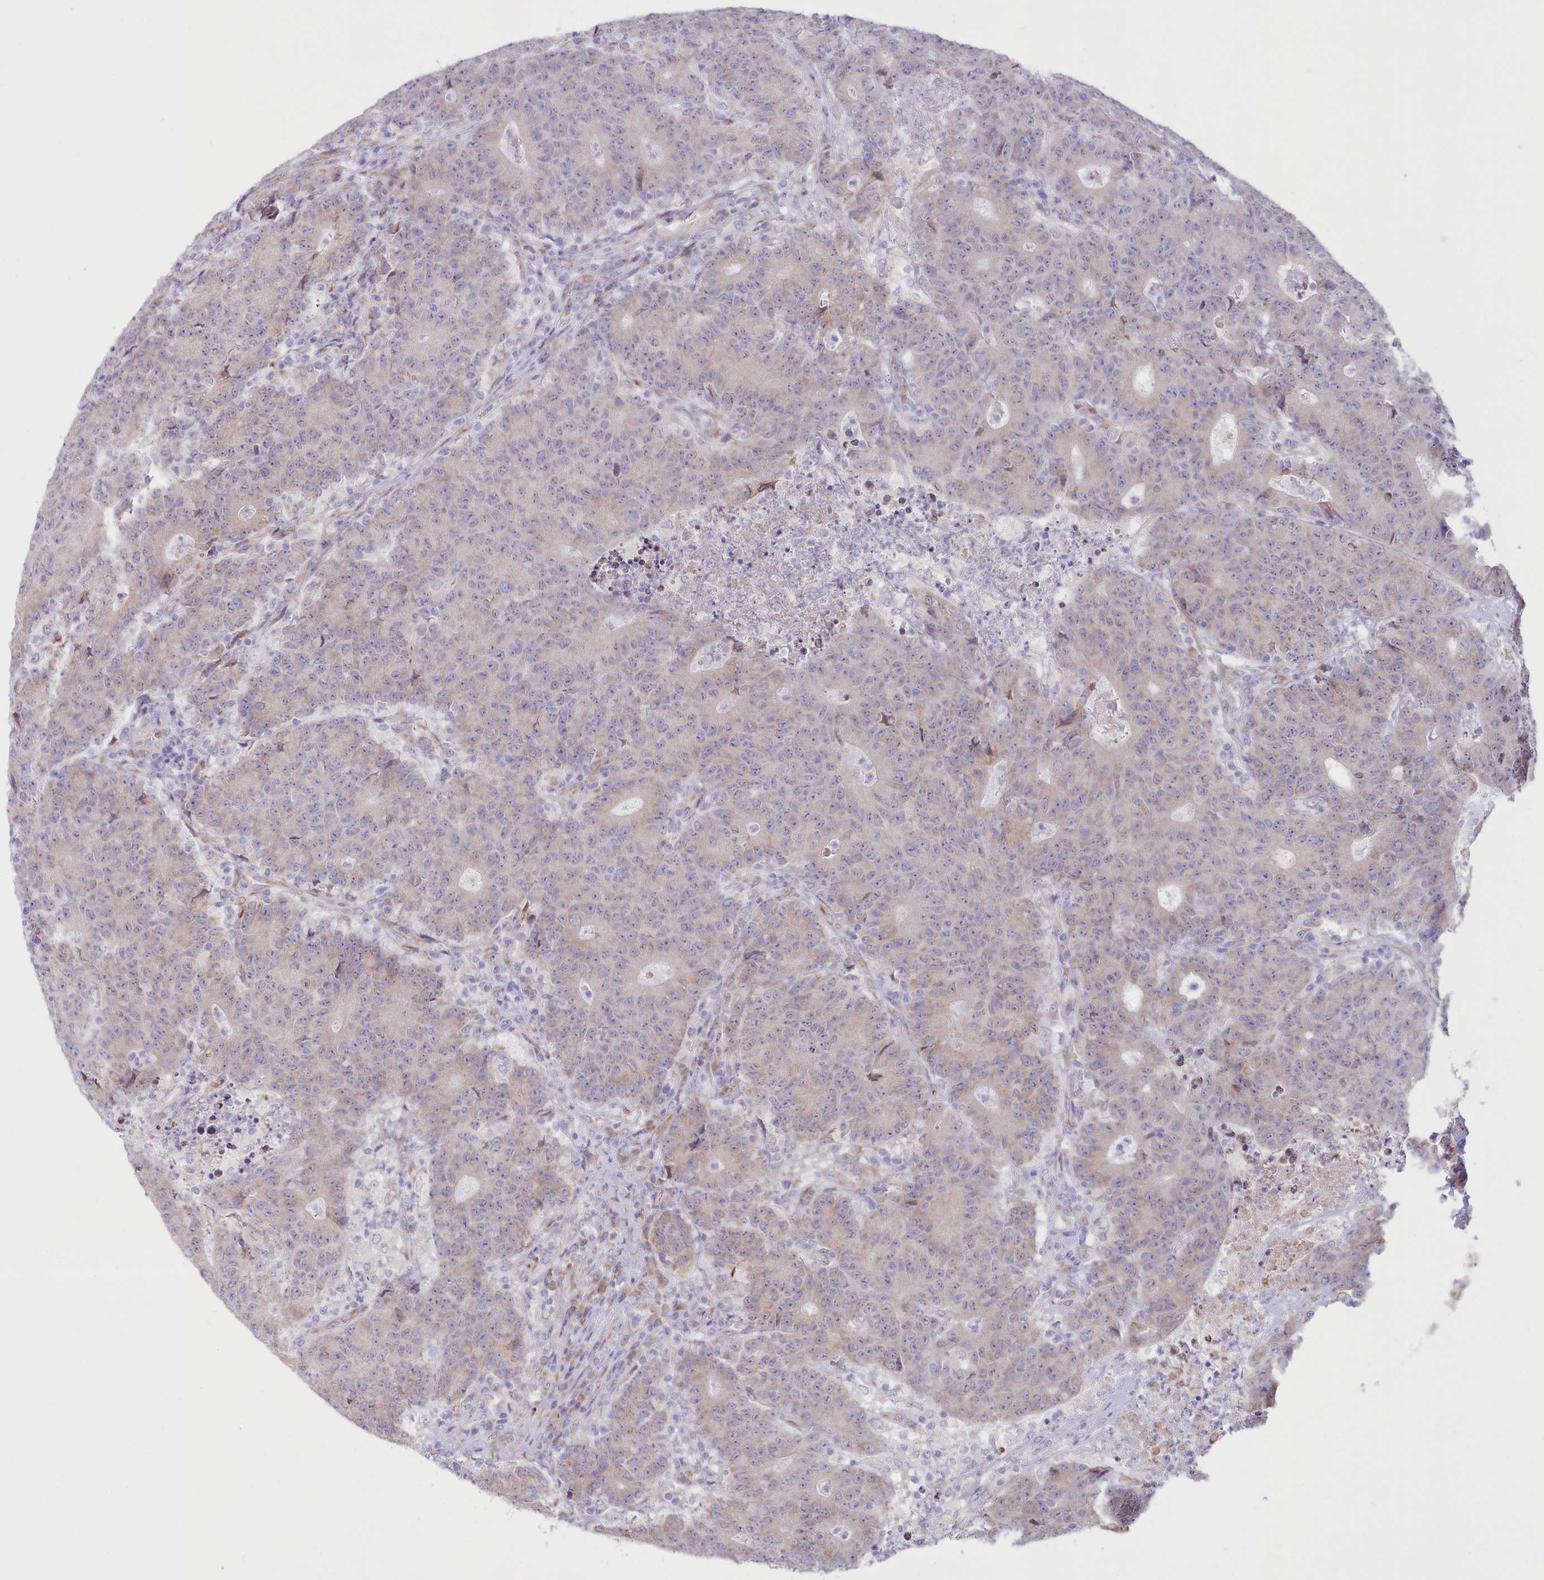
{"staining": {"intensity": "weak", "quantity": "25%-75%", "location": "cytoplasmic/membranous"}, "tissue": "colorectal cancer", "cell_type": "Tumor cells", "image_type": "cancer", "snomed": [{"axis": "morphology", "description": "Adenocarcinoma, NOS"}, {"axis": "topography", "description": "Colon"}], "caption": "Human colorectal cancer (adenocarcinoma) stained for a protein (brown) exhibits weak cytoplasmic/membranous positive positivity in approximately 25%-75% of tumor cells.", "gene": "STT3B", "patient": {"sex": "female", "age": 75}}